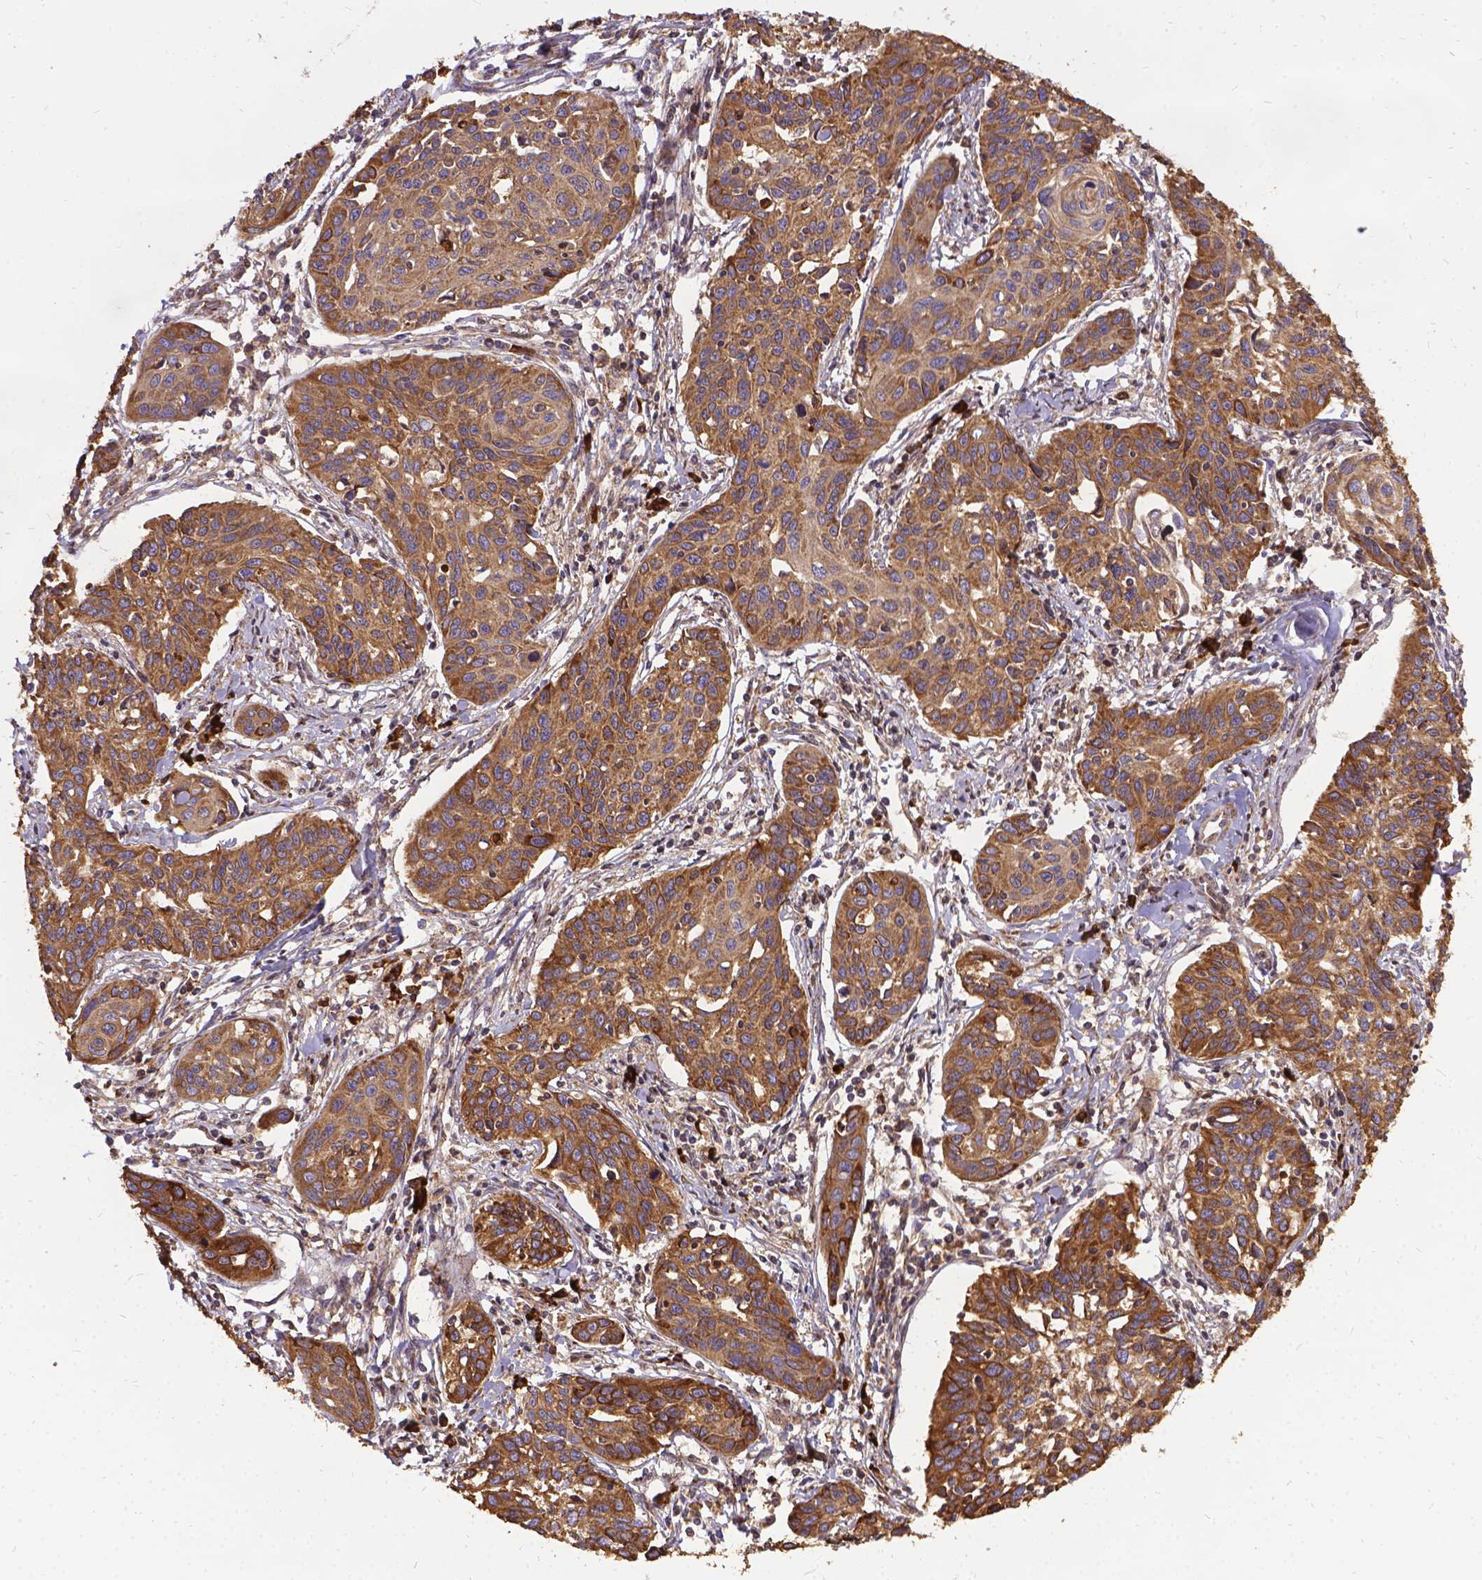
{"staining": {"intensity": "moderate", "quantity": ">75%", "location": "cytoplasmic/membranous"}, "tissue": "cervical cancer", "cell_type": "Tumor cells", "image_type": "cancer", "snomed": [{"axis": "morphology", "description": "Squamous cell carcinoma, NOS"}, {"axis": "topography", "description": "Cervix"}], "caption": "This is a photomicrograph of immunohistochemistry (IHC) staining of squamous cell carcinoma (cervical), which shows moderate positivity in the cytoplasmic/membranous of tumor cells.", "gene": "DENND6A", "patient": {"sex": "female", "age": 31}}